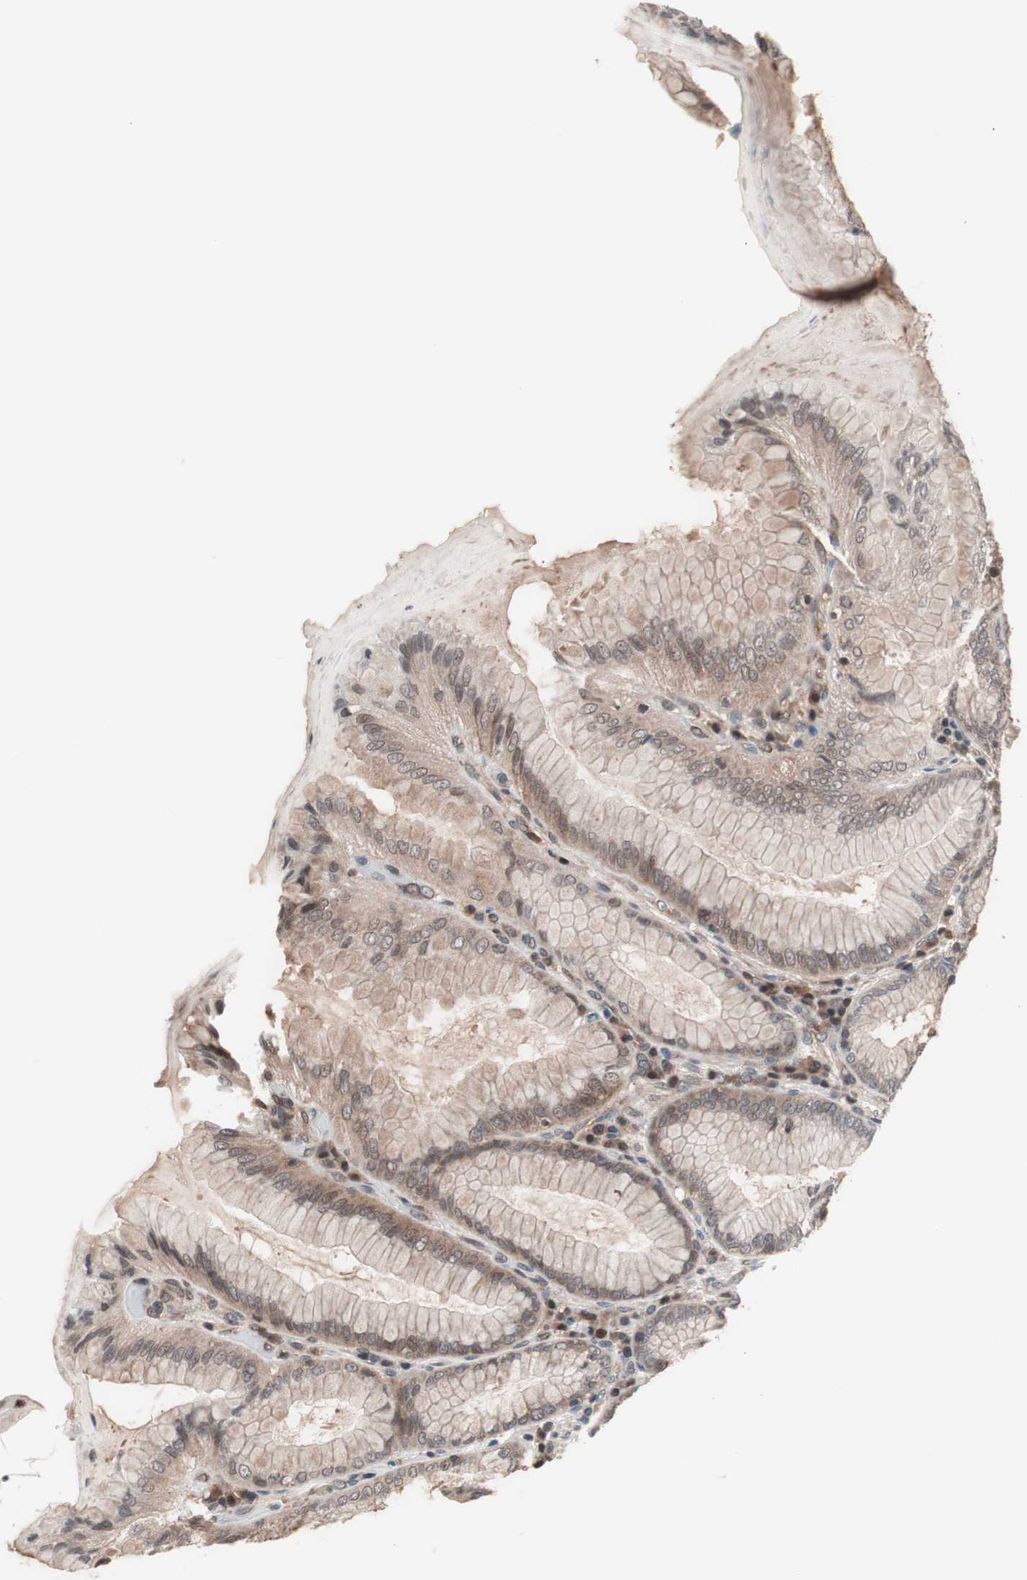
{"staining": {"intensity": "moderate", "quantity": ">75%", "location": "cytoplasmic/membranous,nuclear"}, "tissue": "stomach", "cell_type": "Glandular cells", "image_type": "normal", "snomed": [{"axis": "morphology", "description": "Normal tissue, NOS"}, {"axis": "topography", "description": "Stomach, lower"}], "caption": "Immunohistochemical staining of normal stomach shows medium levels of moderate cytoplasmic/membranous,nuclear positivity in approximately >75% of glandular cells. Using DAB (3,3'-diaminobenzidine) (brown) and hematoxylin (blue) stains, captured at high magnification using brightfield microscopy.", "gene": "IRS1", "patient": {"sex": "female", "age": 76}}